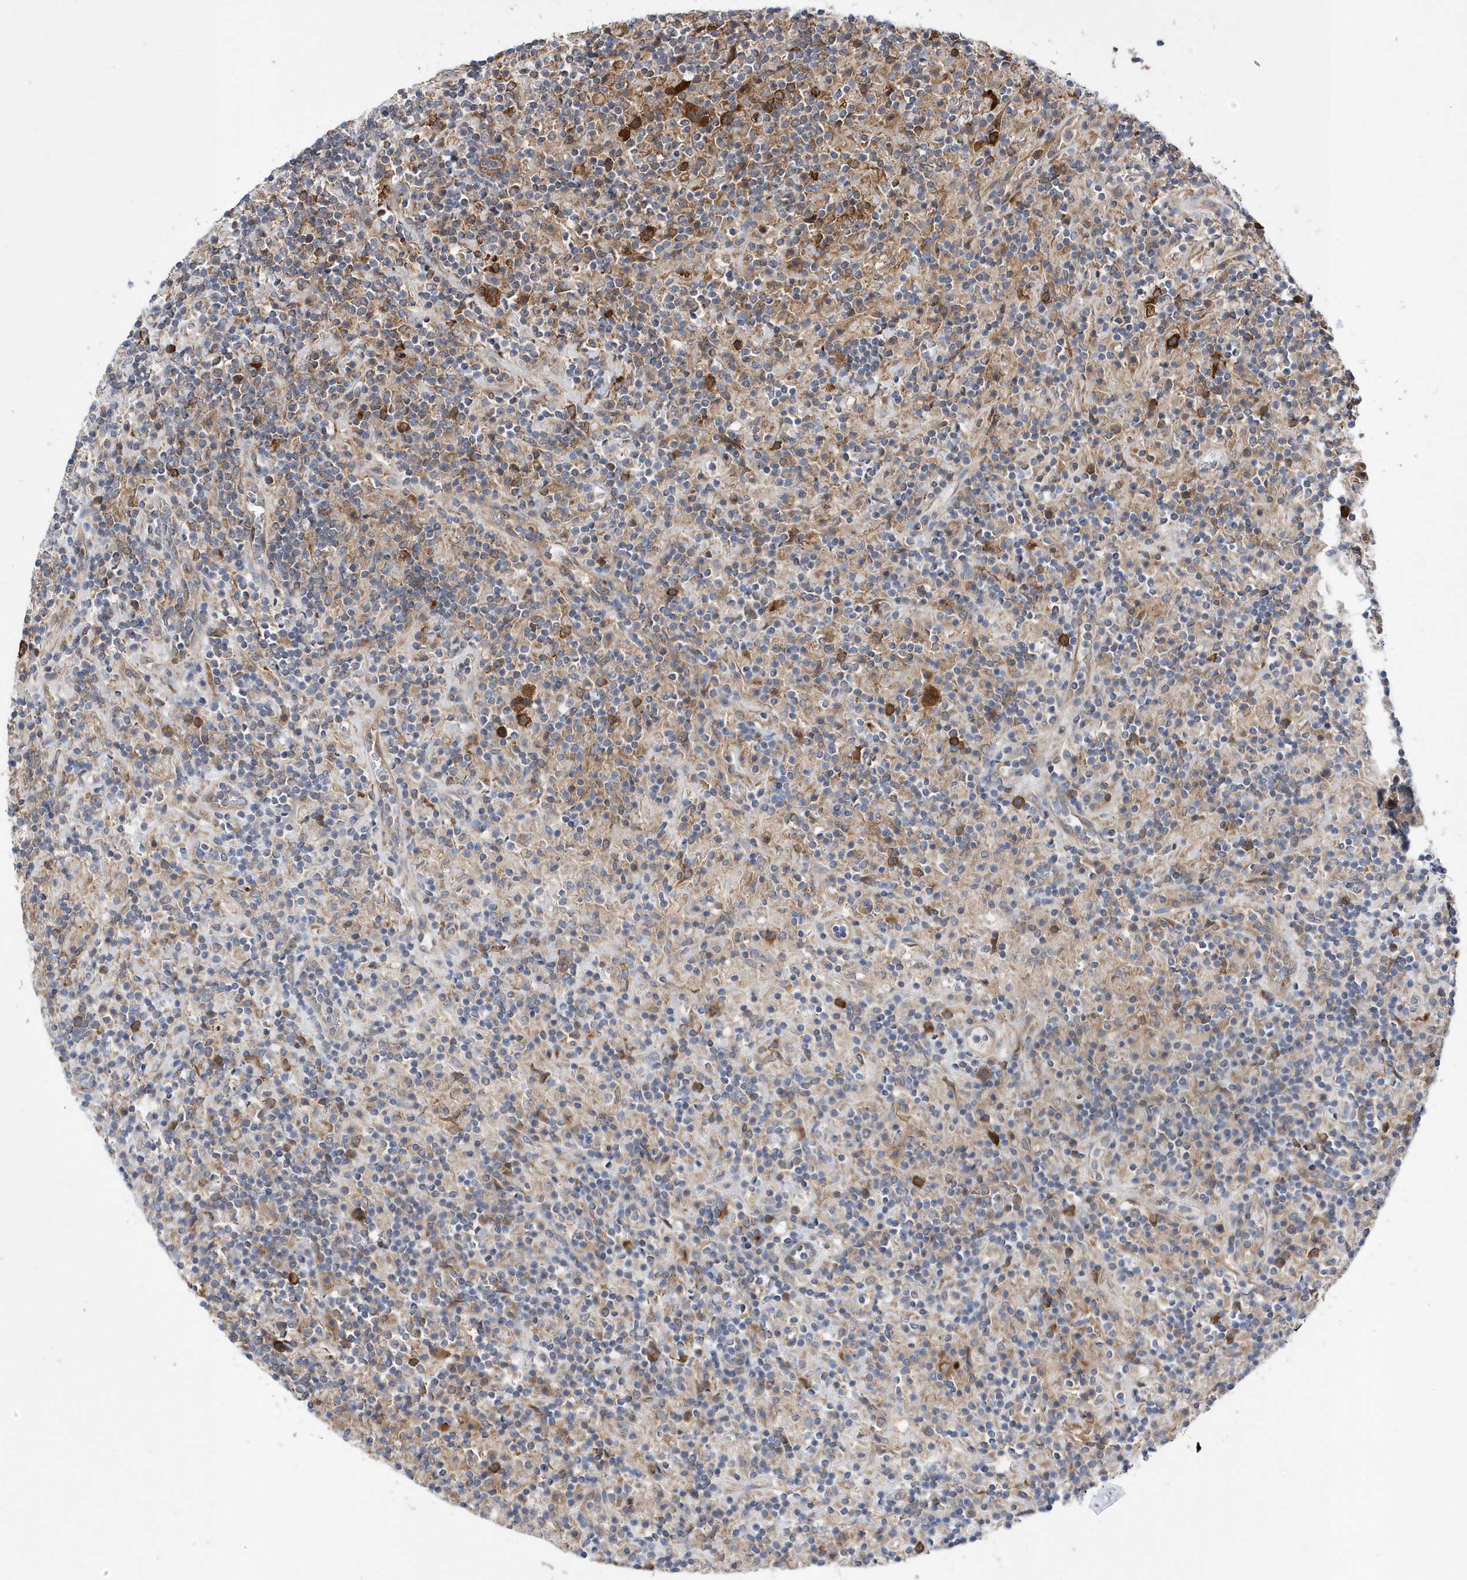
{"staining": {"intensity": "strong", "quantity": ">75%", "location": "cytoplasmic/membranous"}, "tissue": "lymphoma", "cell_type": "Tumor cells", "image_type": "cancer", "snomed": [{"axis": "morphology", "description": "Hodgkin's disease, NOS"}, {"axis": "topography", "description": "Lymph node"}], "caption": "A high amount of strong cytoplasmic/membranous positivity is appreciated in about >75% of tumor cells in Hodgkin's disease tissue.", "gene": "JKAMP", "patient": {"sex": "male", "age": 70}}